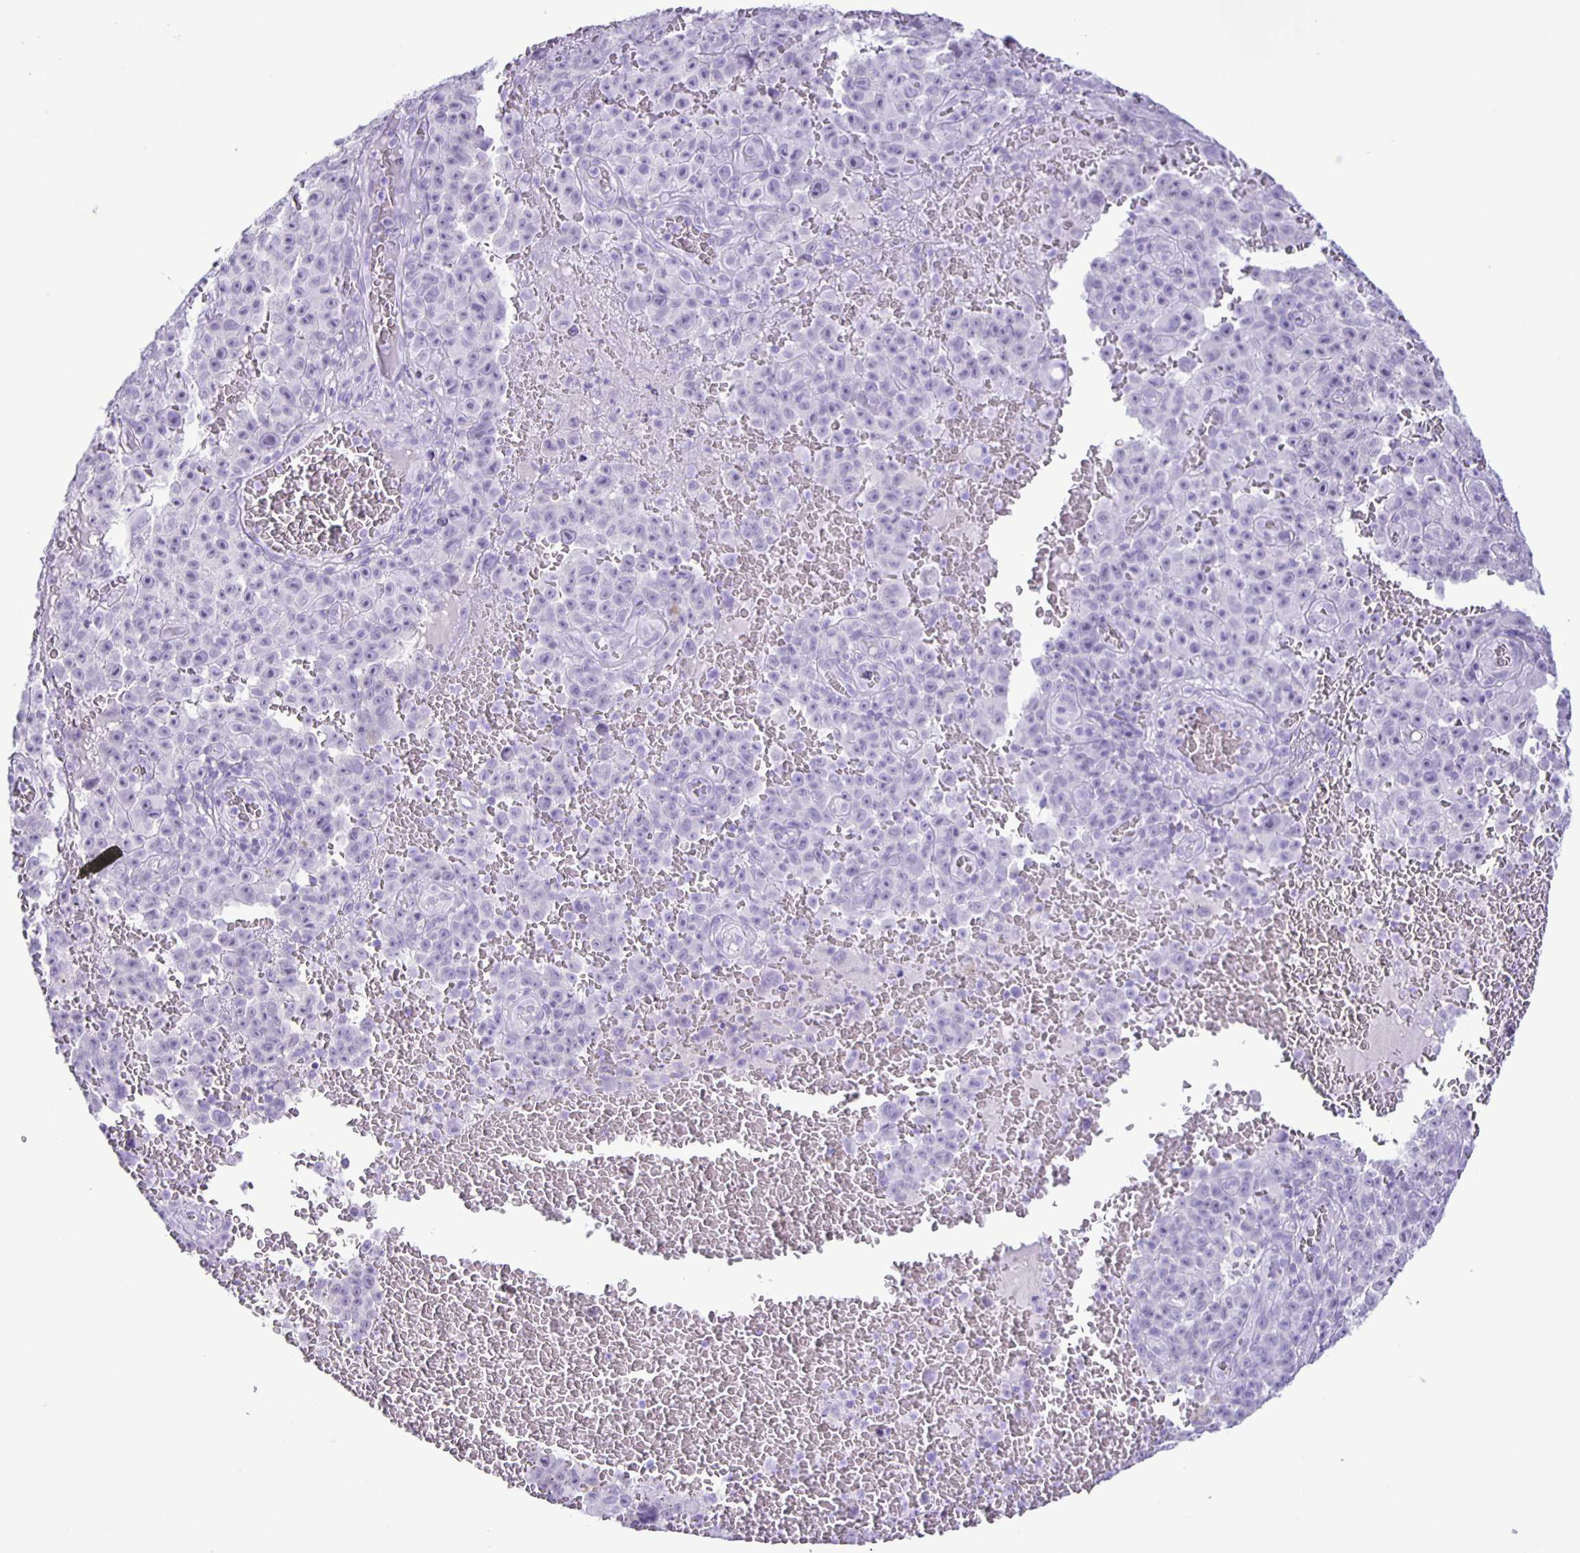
{"staining": {"intensity": "negative", "quantity": "none", "location": "none"}, "tissue": "melanoma", "cell_type": "Tumor cells", "image_type": "cancer", "snomed": [{"axis": "morphology", "description": "Malignant melanoma, NOS"}, {"axis": "topography", "description": "Skin"}], "caption": "Tumor cells show no significant protein positivity in malignant melanoma.", "gene": "EZHIP", "patient": {"sex": "female", "age": 82}}